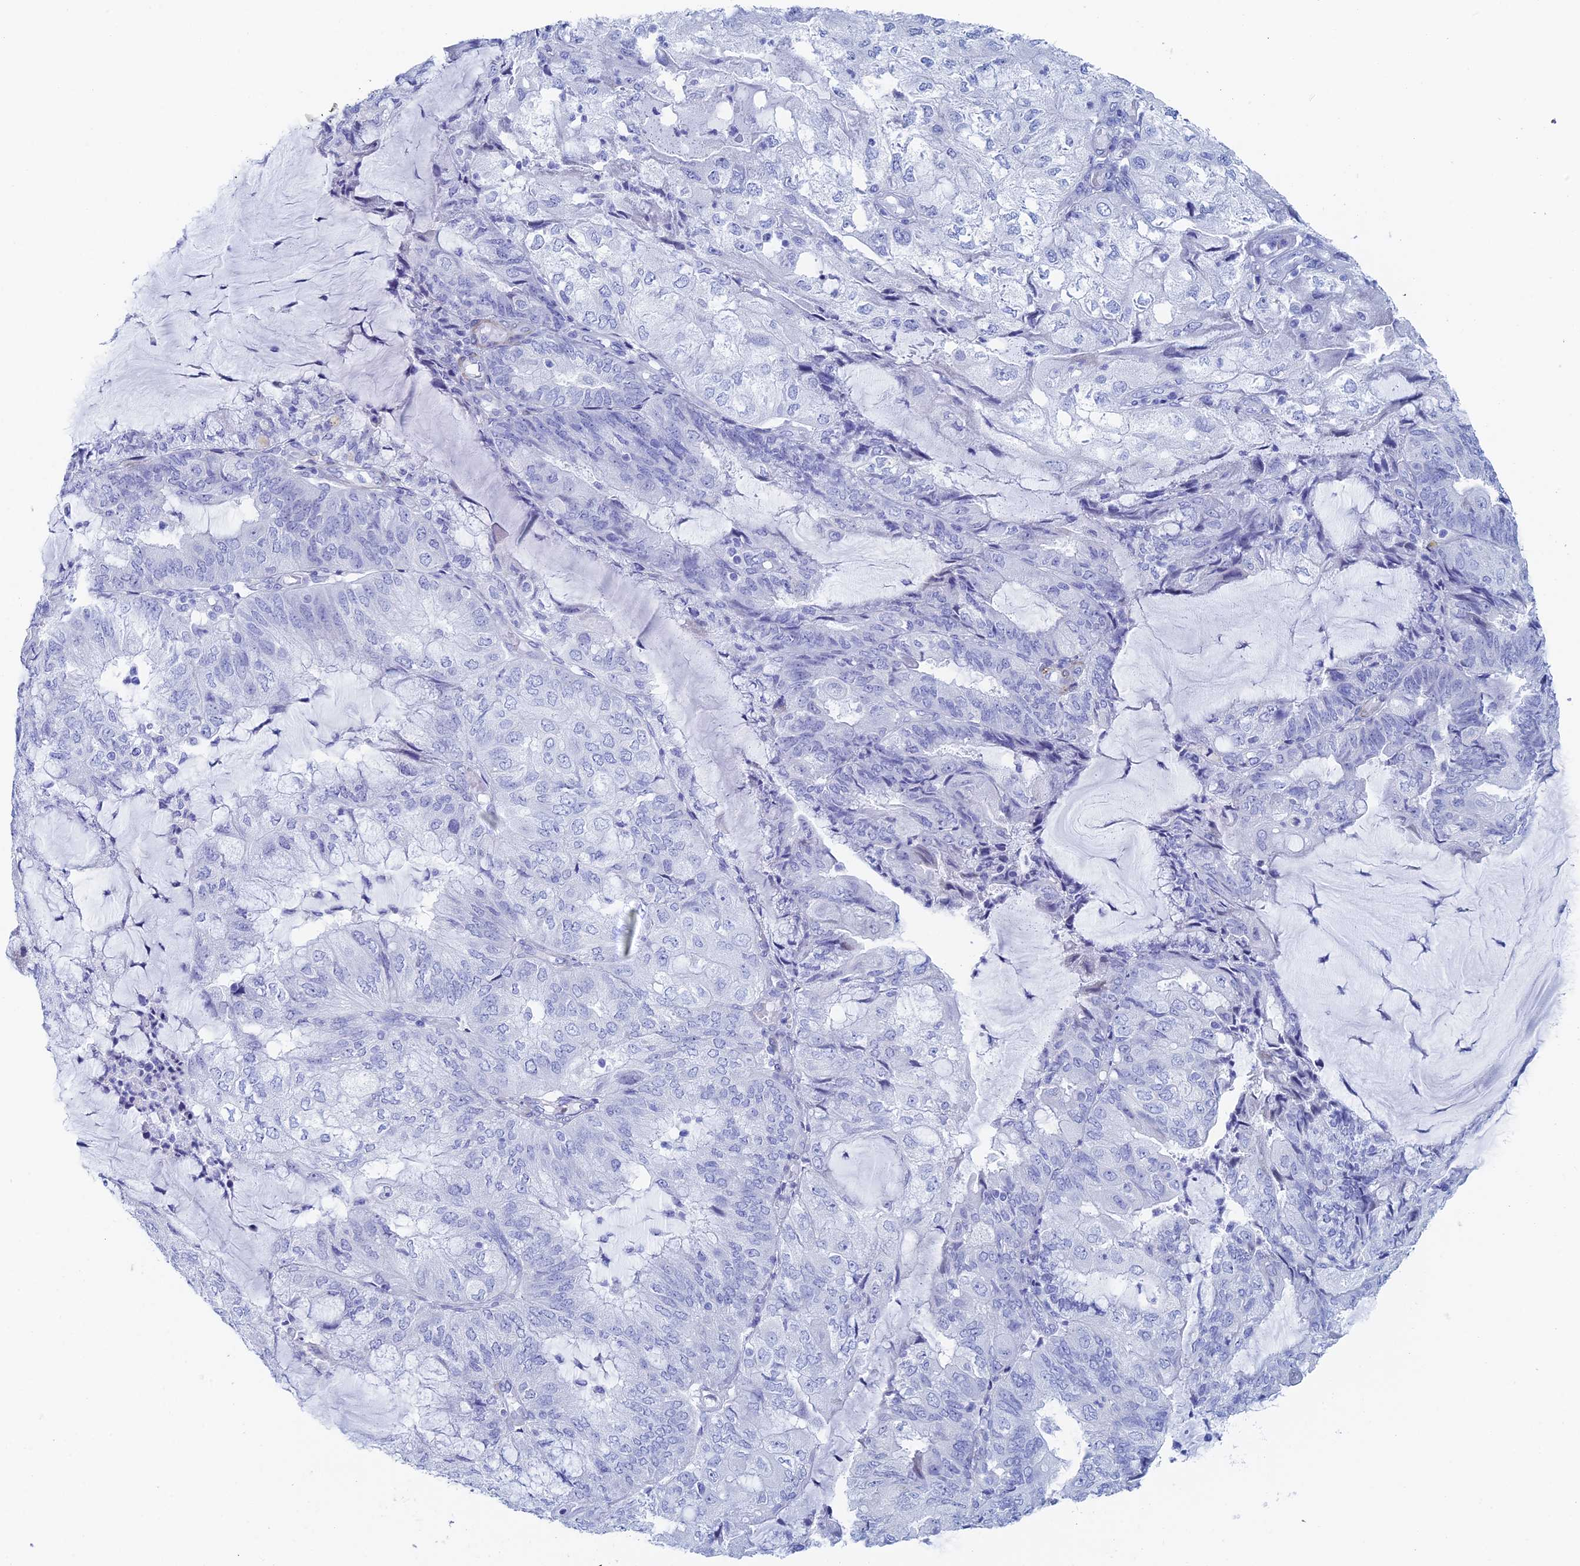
{"staining": {"intensity": "negative", "quantity": "none", "location": "none"}, "tissue": "endometrial cancer", "cell_type": "Tumor cells", "image_type": "cancer", "snomed": [{"axis": "morphology", "description": "Adenocarcinoma, NOS"}, {"axis": "topography", "description": "Endometrium"}], "caption": "DAB immunohistochemical staining of endometrial adenocarcinoma reveals no significant expression in tumor cells.", "gene": "KCNK18", "patient": {"sex": "female", "age": 81}}